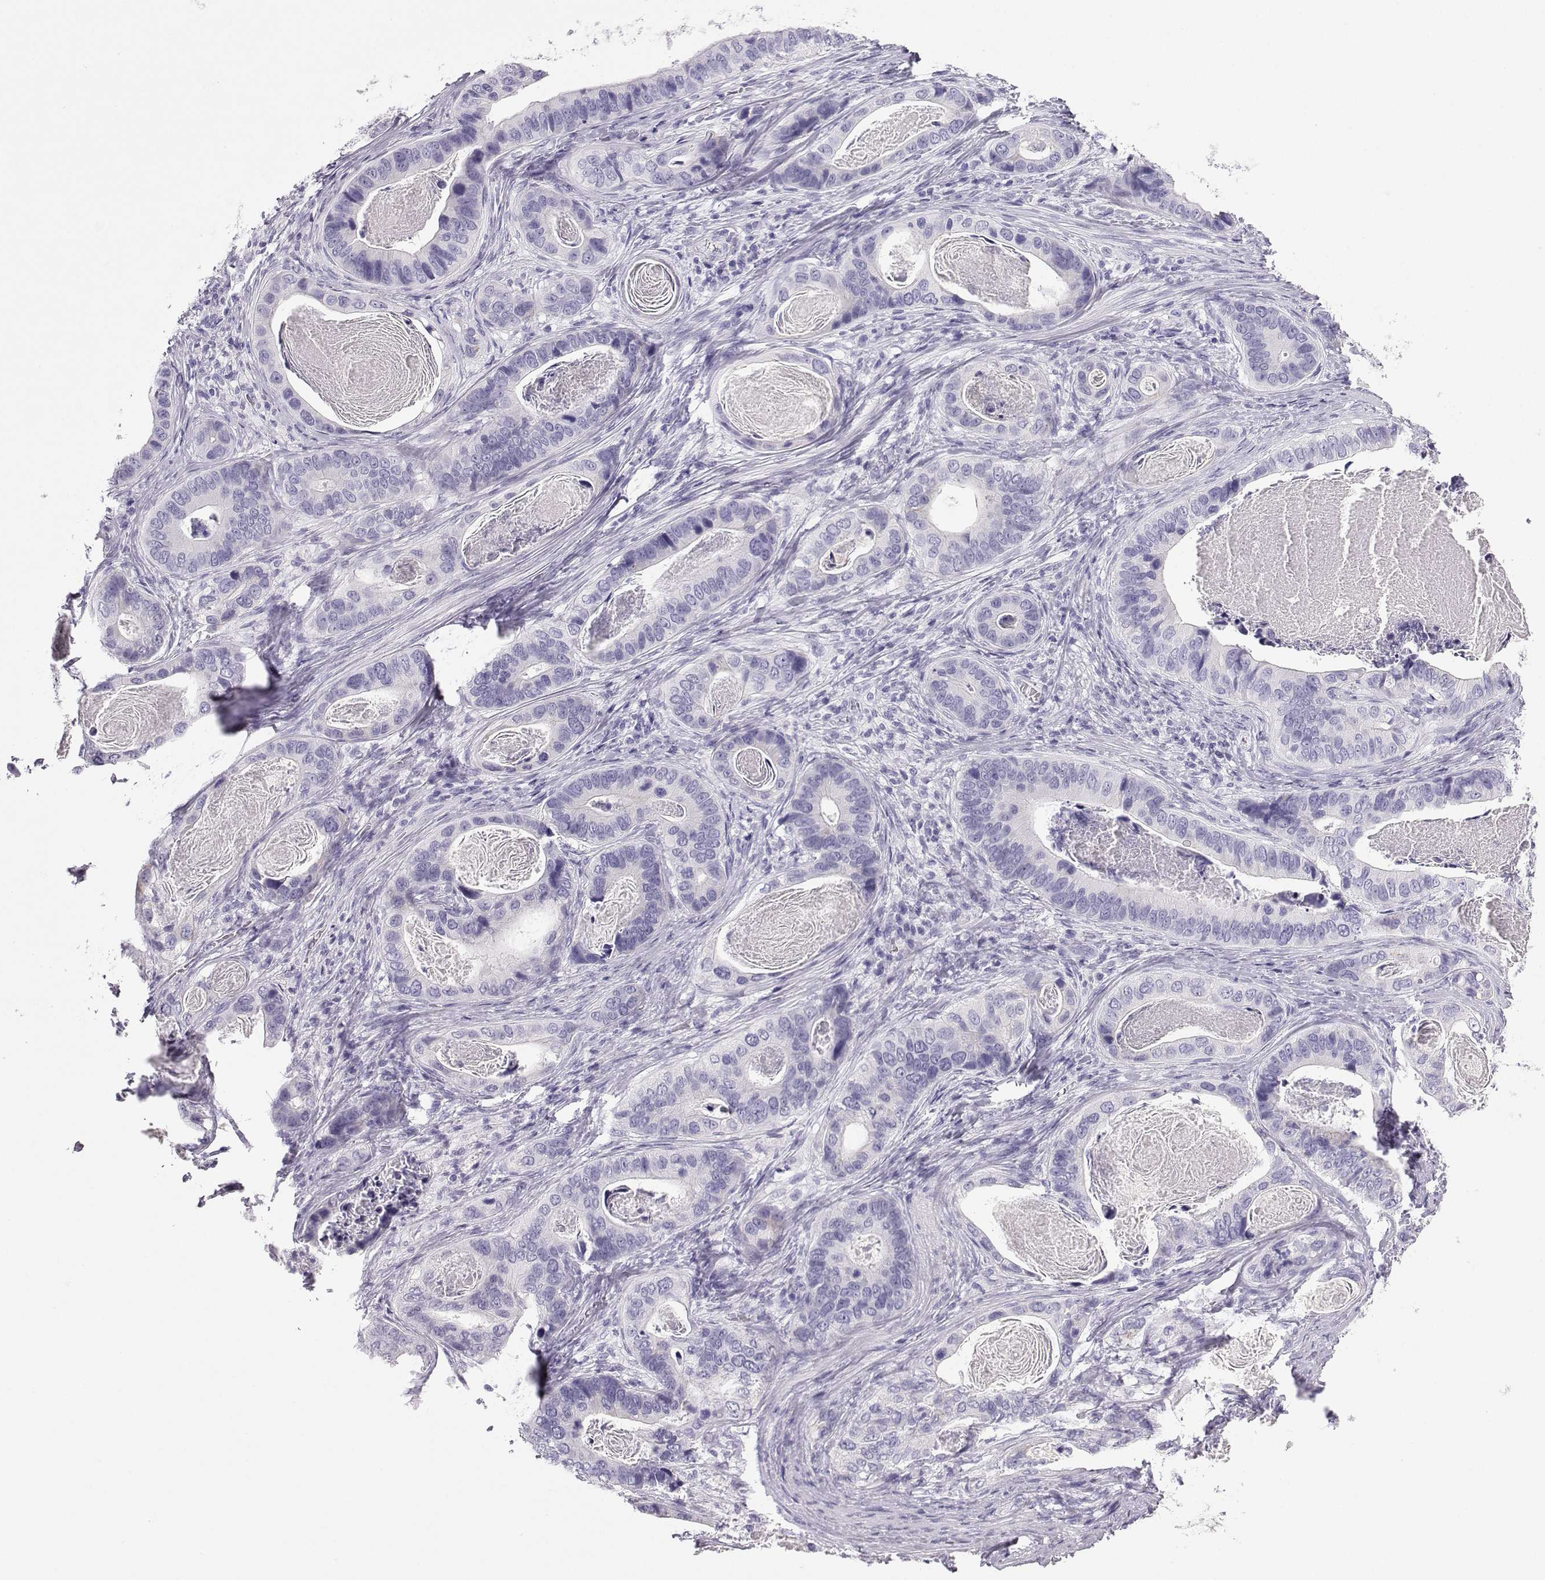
{"staining": {"intensity": "negative", "quantity": "none", "location": "none"}, "tissue": "stomach cancer", "cell_type": "Tumor cells", "image_type": "cancer", "snomed": [{"axis": "morphology", "description": "Adenocarcinoma, NOS"}, {"axis": "topography", "description": "Stomach"}], "caption": "Protein analysis of adenocarcinoma (stomach) exhibits no significant staining in tumor cells.", "gene": "NEFL", "patient": {"sex": "male", "age": 84}}